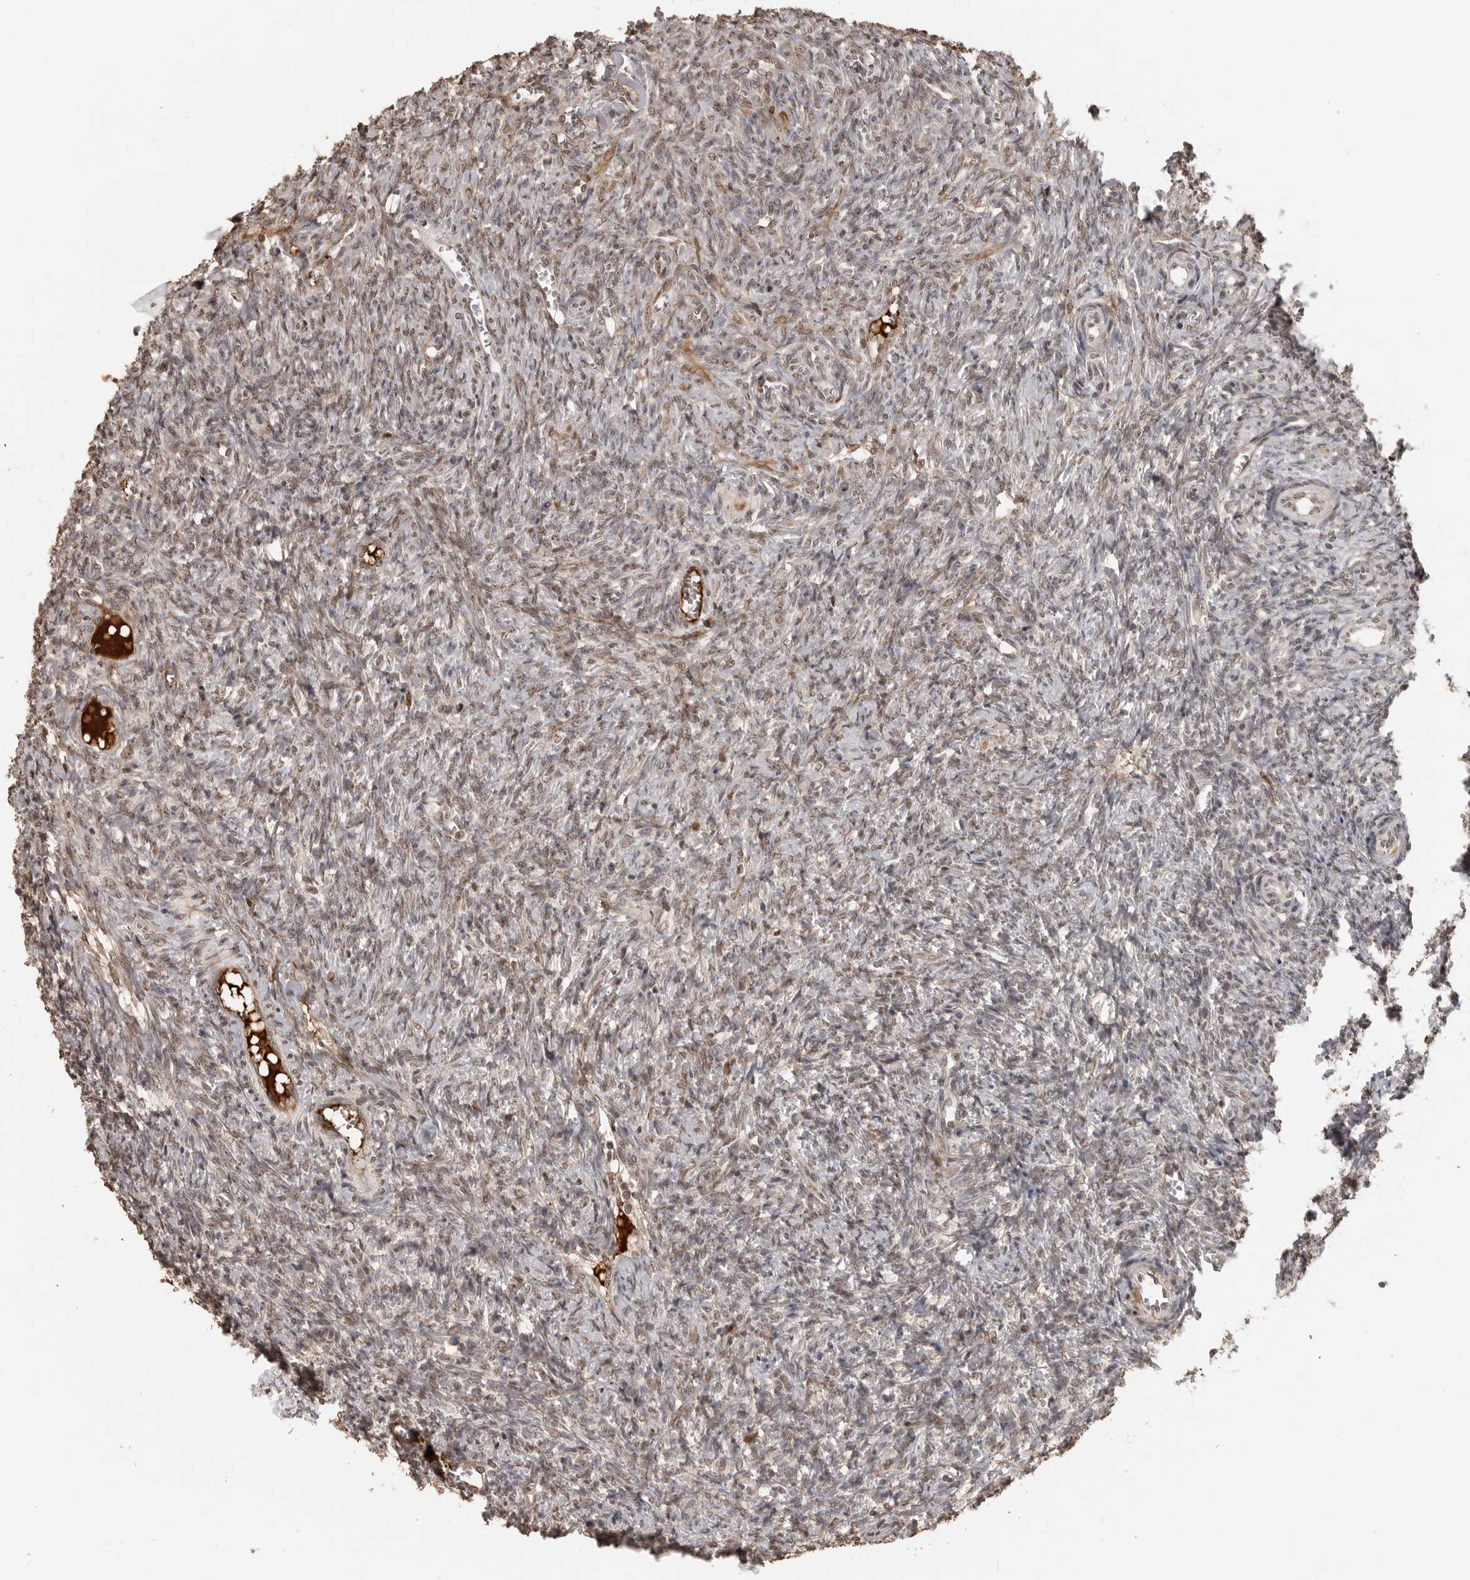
{"staining": {"intensity": "moderate", "quantity": ">75%", "location": "nuclear"}, "tissue": "ovary", "cell_type": "Ovarian stroma cells", "image_type": "normal", "snomed": [{"axis": "morphology", "description": "Normal tissue, NOS"}, {"axis": "topography", "description": "Ovary"}], "caption": "Immunohistochemistry (DAB (3,3'-diaminobenzidine)) staining of unremarkable human ovary exhibits moderate nuclear protein staining in approximately >75% of ovarian stroma cells.", "gene": "CLOCK", "patient": {"sex": "female", "age": 41}}